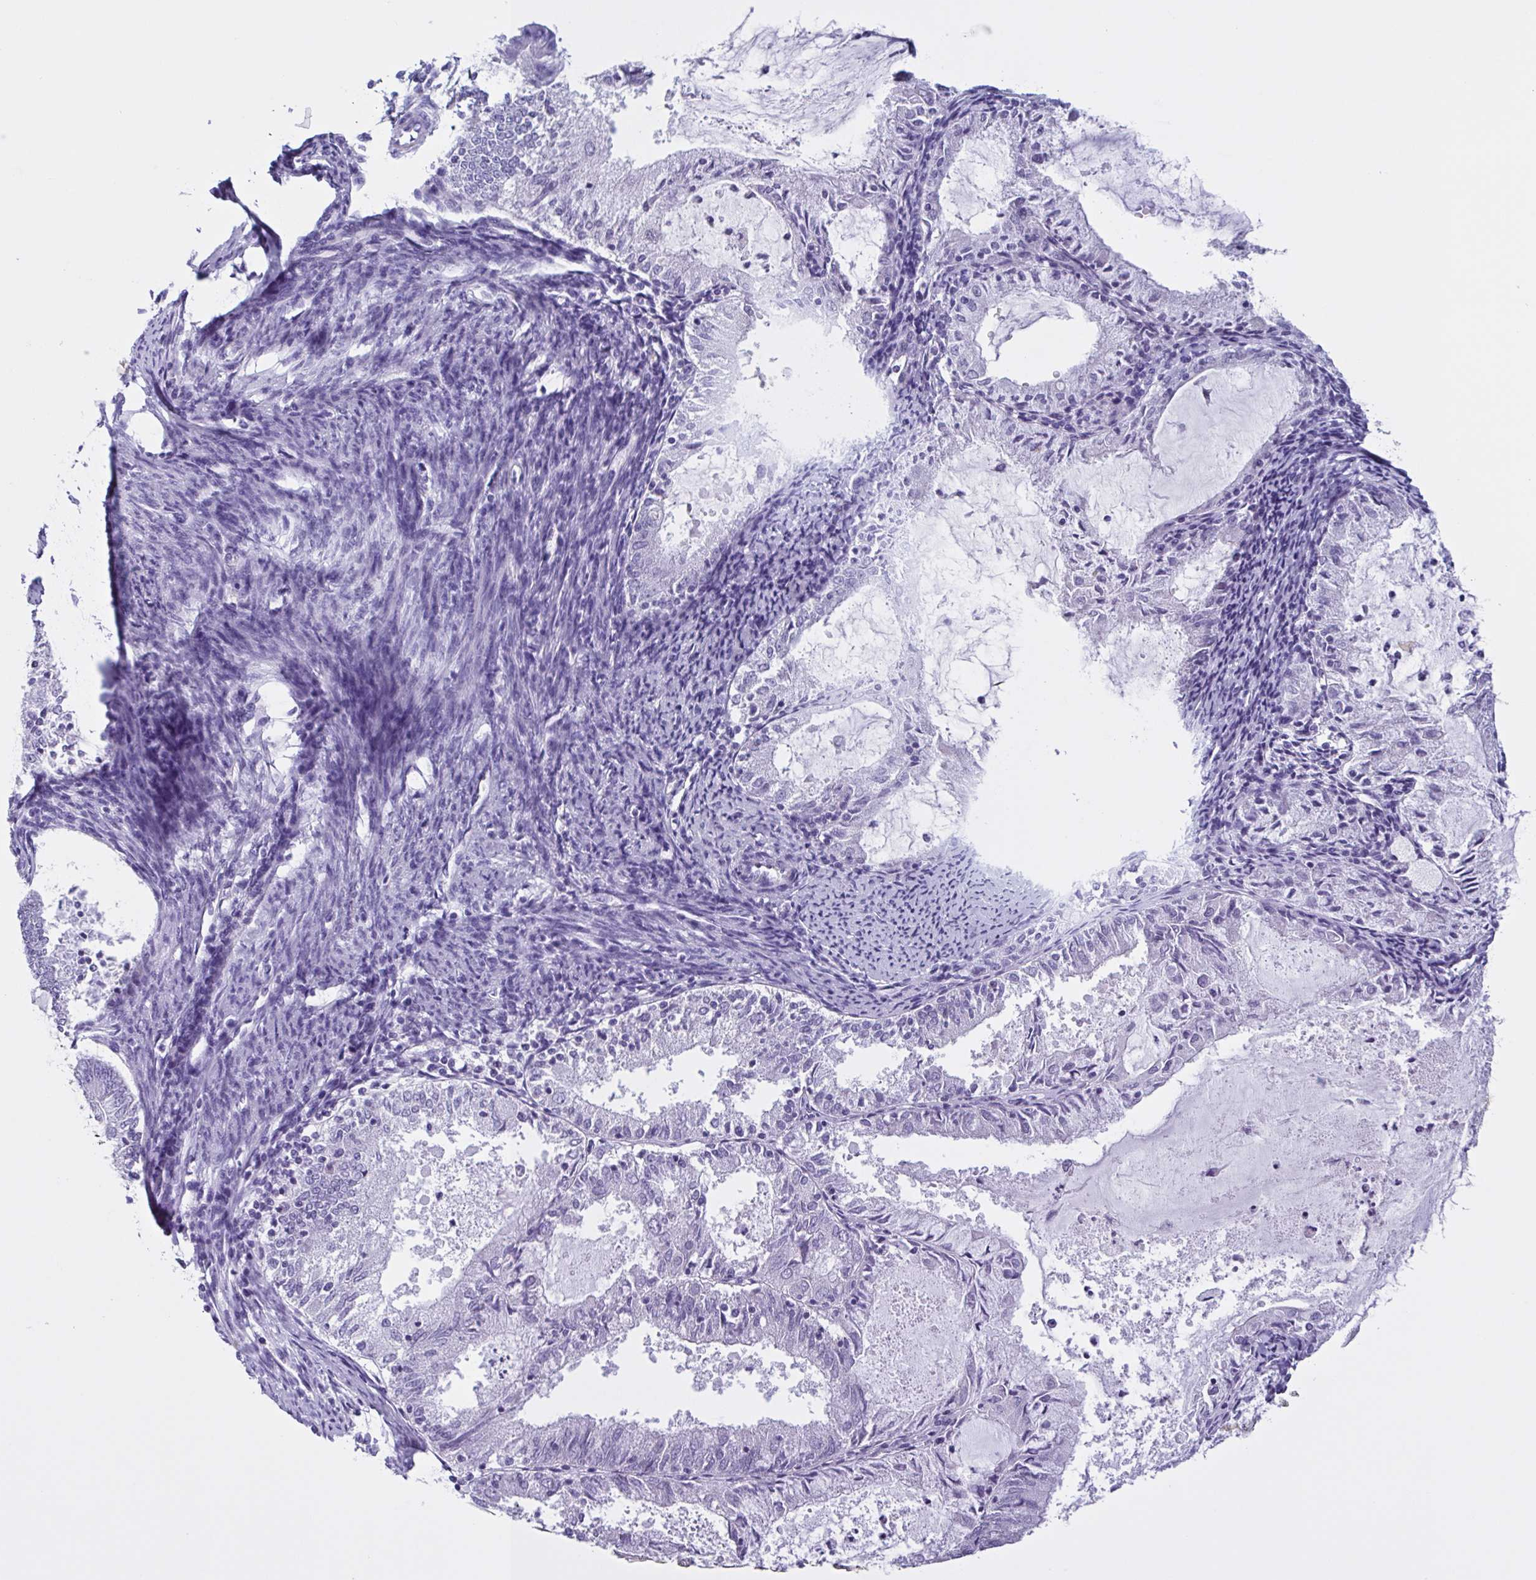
{"staining": {"intensity": "negative", "quantity": "none", "location": "none"}, "tissue": "endometrial cancer", "cell_type": "Tumor cells", "image_type": "cancer", "snomed": [{"axis": "morphology", "description": "Adenocarcinoma, NOS"}, {"axis": "topography", "description": "Endometrium"}], "caption": "Immunohistochemistry (IHC) histopathology image of adenocarcinoma (endometrial) stained for a protein (brown), which shows no staining in tumor cells.", "gene": "INAFM1", "patient": {"sex": "female", "age": 57}}